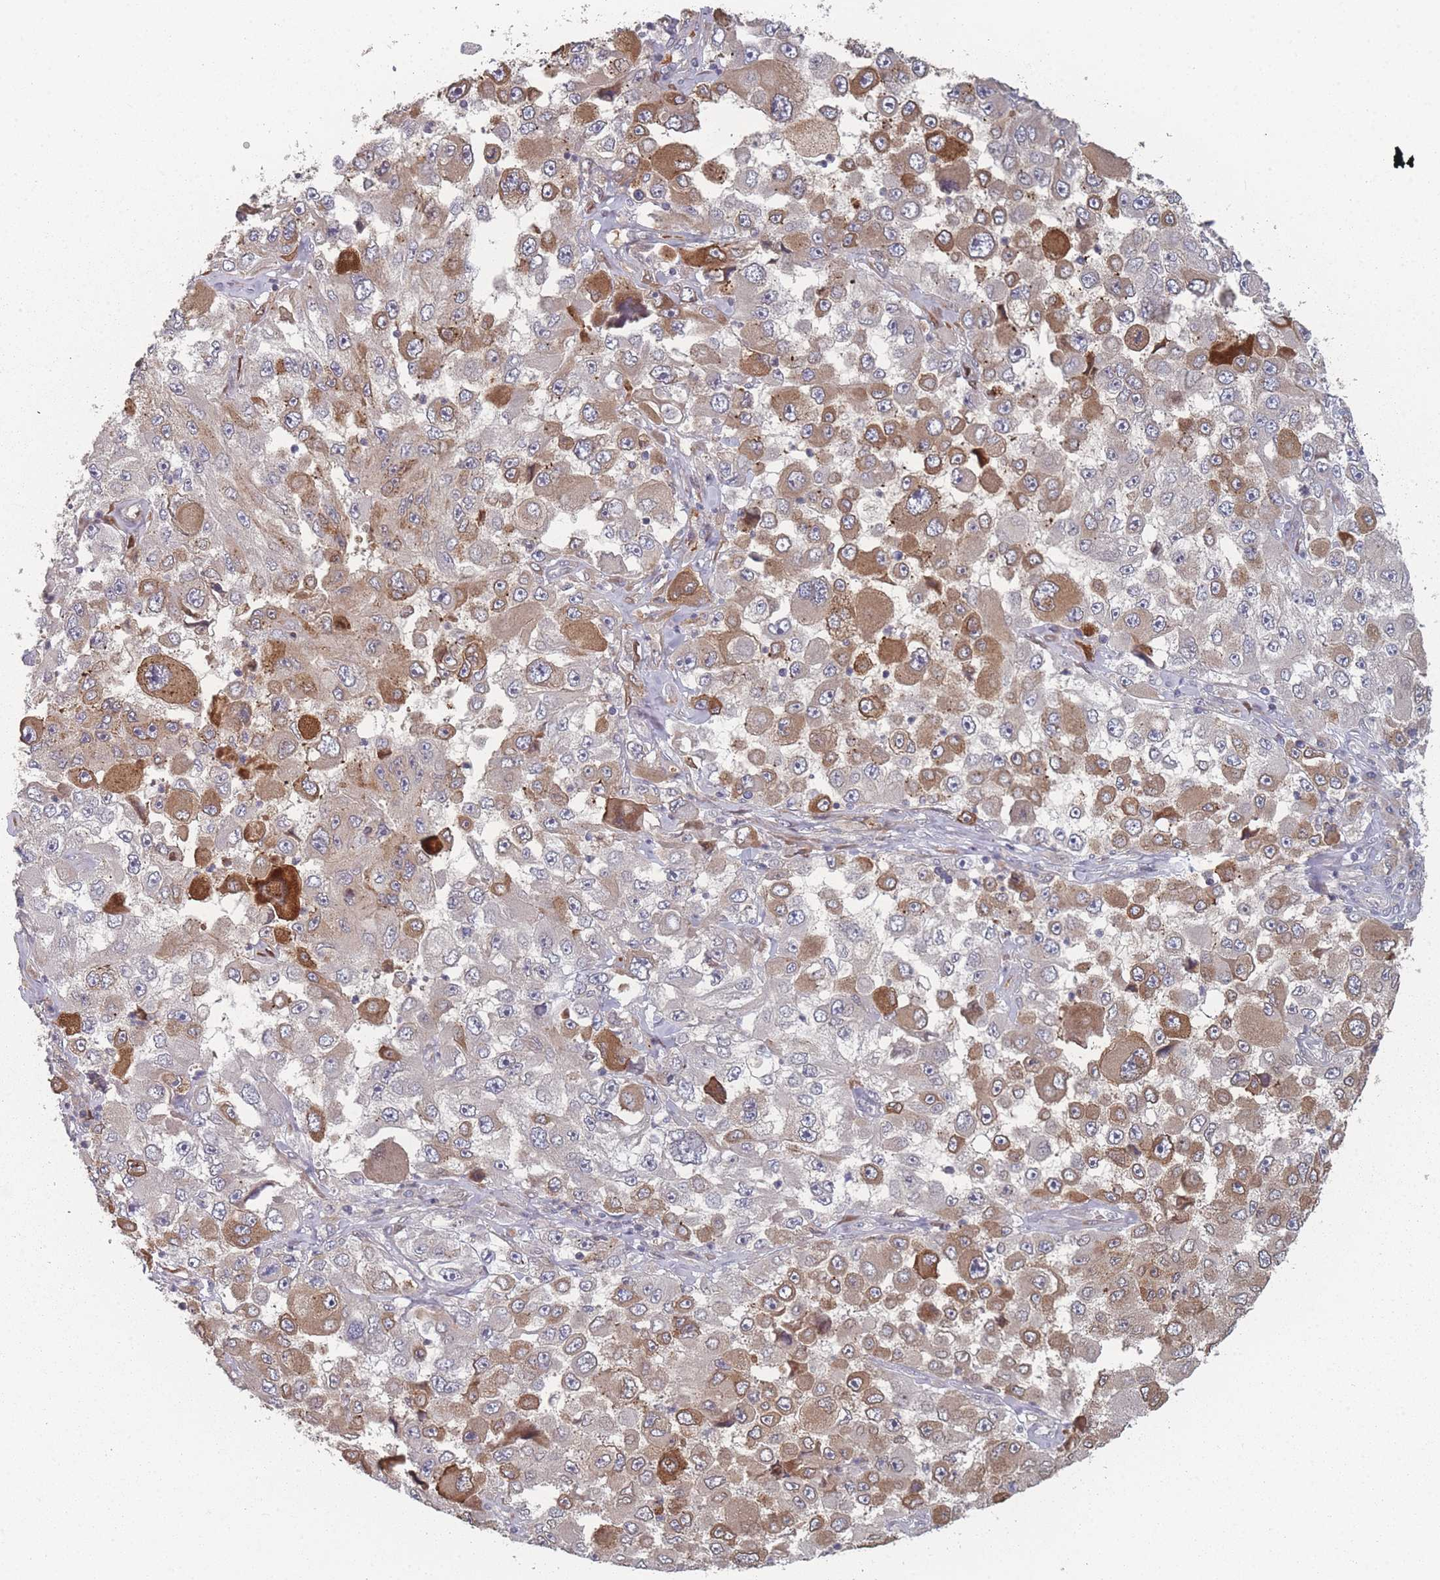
{"staining": {"intensity": "moderate", "quantity": "25%-75%", "location": "cytoplasmic/membranous"}, "tissue": "melanoma", "cell_type": "Tumor cells", "image_type": "cancer", "snomed": [{"axis": "morphology", "description": "Malignant melanoma, Metastatic site"}, {"axis": "topography", "description": "Lymph node"}], "caption": "Tumor cells exhibit medium levels of moderate cytoplasmic/membranous positivity in approximately 25%-75% of cells in malignant melanoma (metastatic site).", "gene": "TBC1D25", "patient": {"sex": "male", "age": 62}}